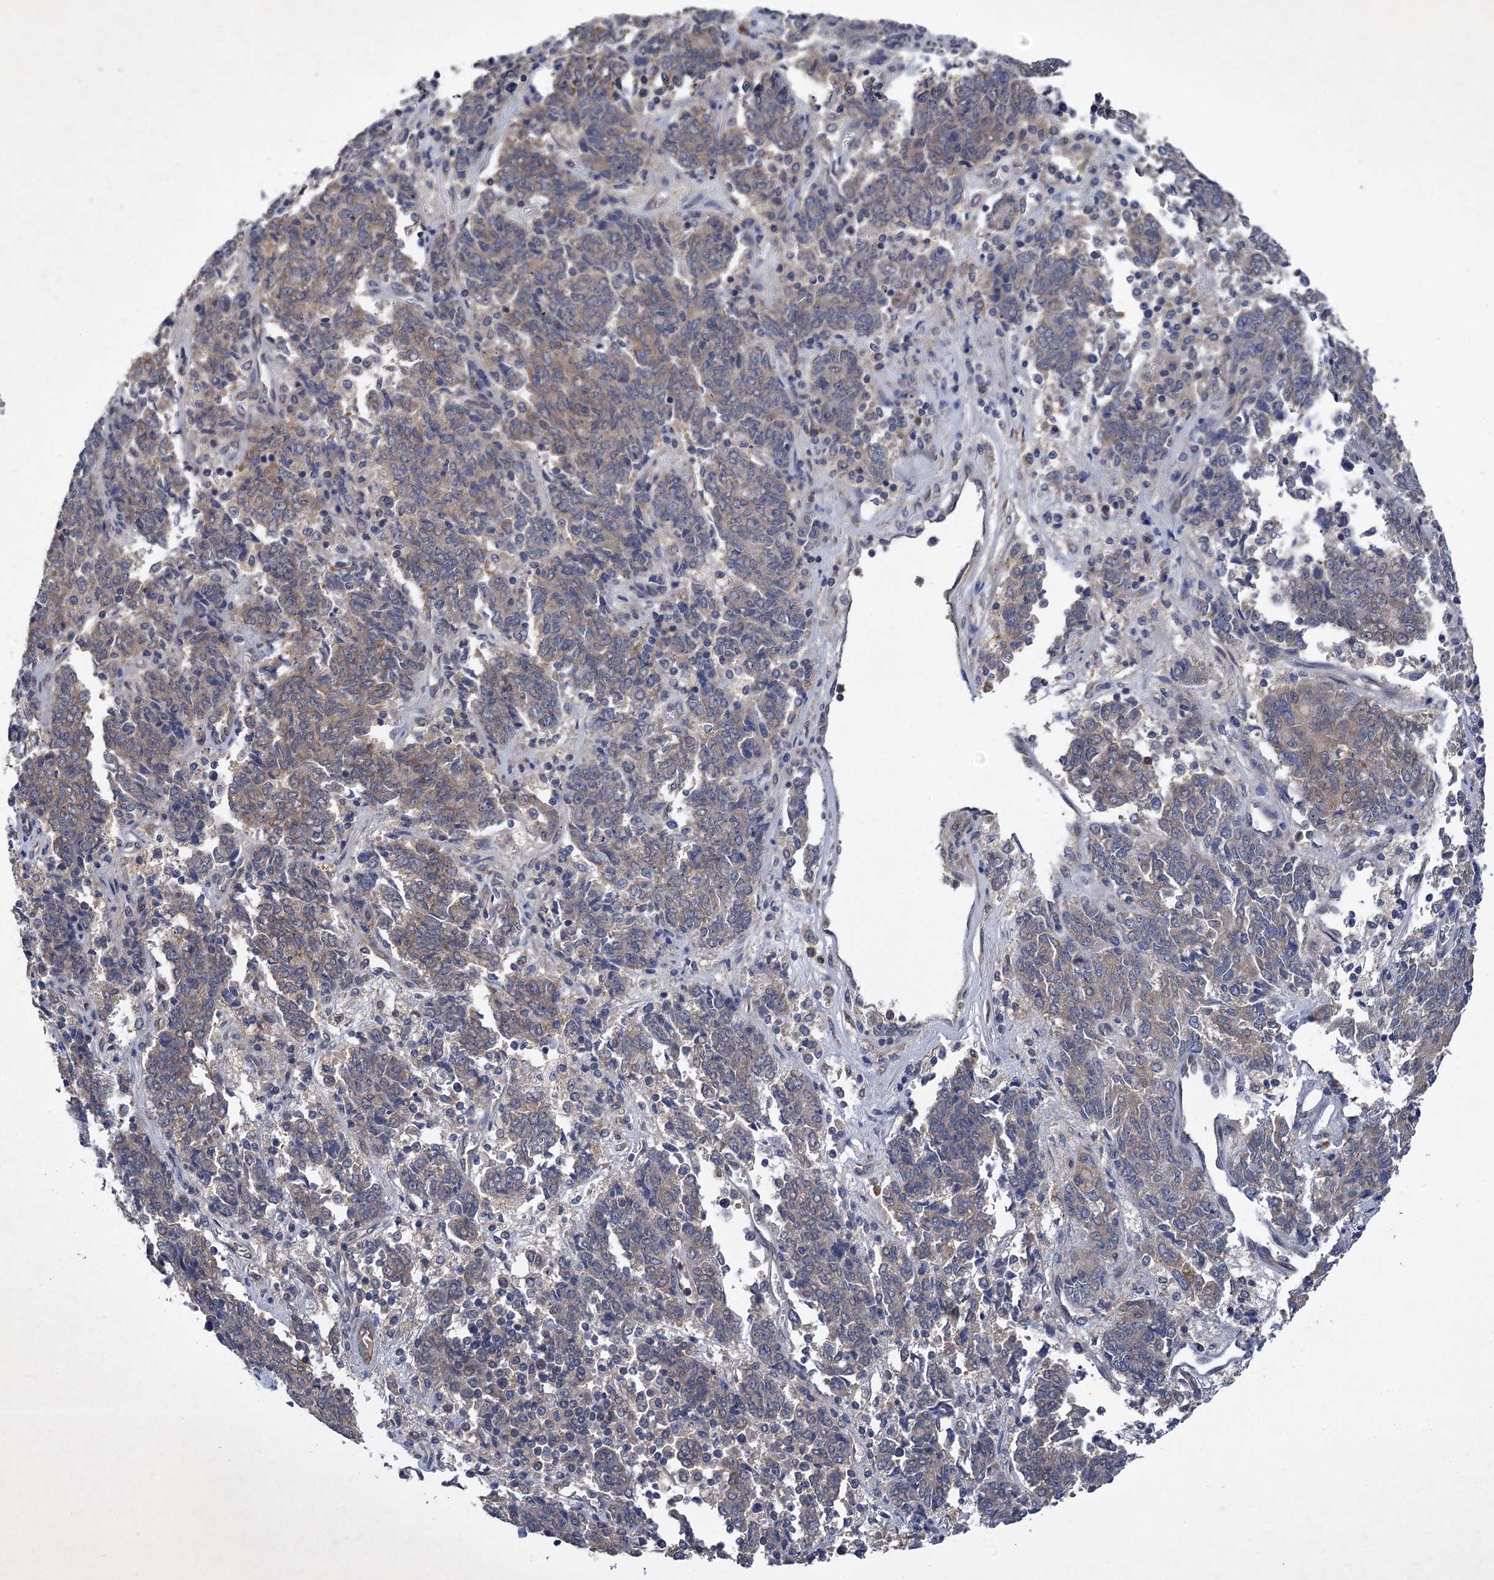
{"staining": {"intensity": "weak", "quantity": "<25%", "location": "cytoplasmic/membranous"}, "tissue": "endometrial cancer", "cell_type": "Tumor cells", "image_type": "cancer", "snomed": [{"axis": "morphology", "description": "Adenocarcinoma, NOS"}, {"axis": "topography", "description": "Endometrium"}], "caption": "This photomicrograph is of endometrial cancer (adenocarcinoma) stained with immunohistochemistry (IHC) to label a protein in brown with the nuclei are counter-stained blue. There is no expression in tumor cells.", "gene": "TMEM39B", "patient": {"sex": "female", "age": 80}}